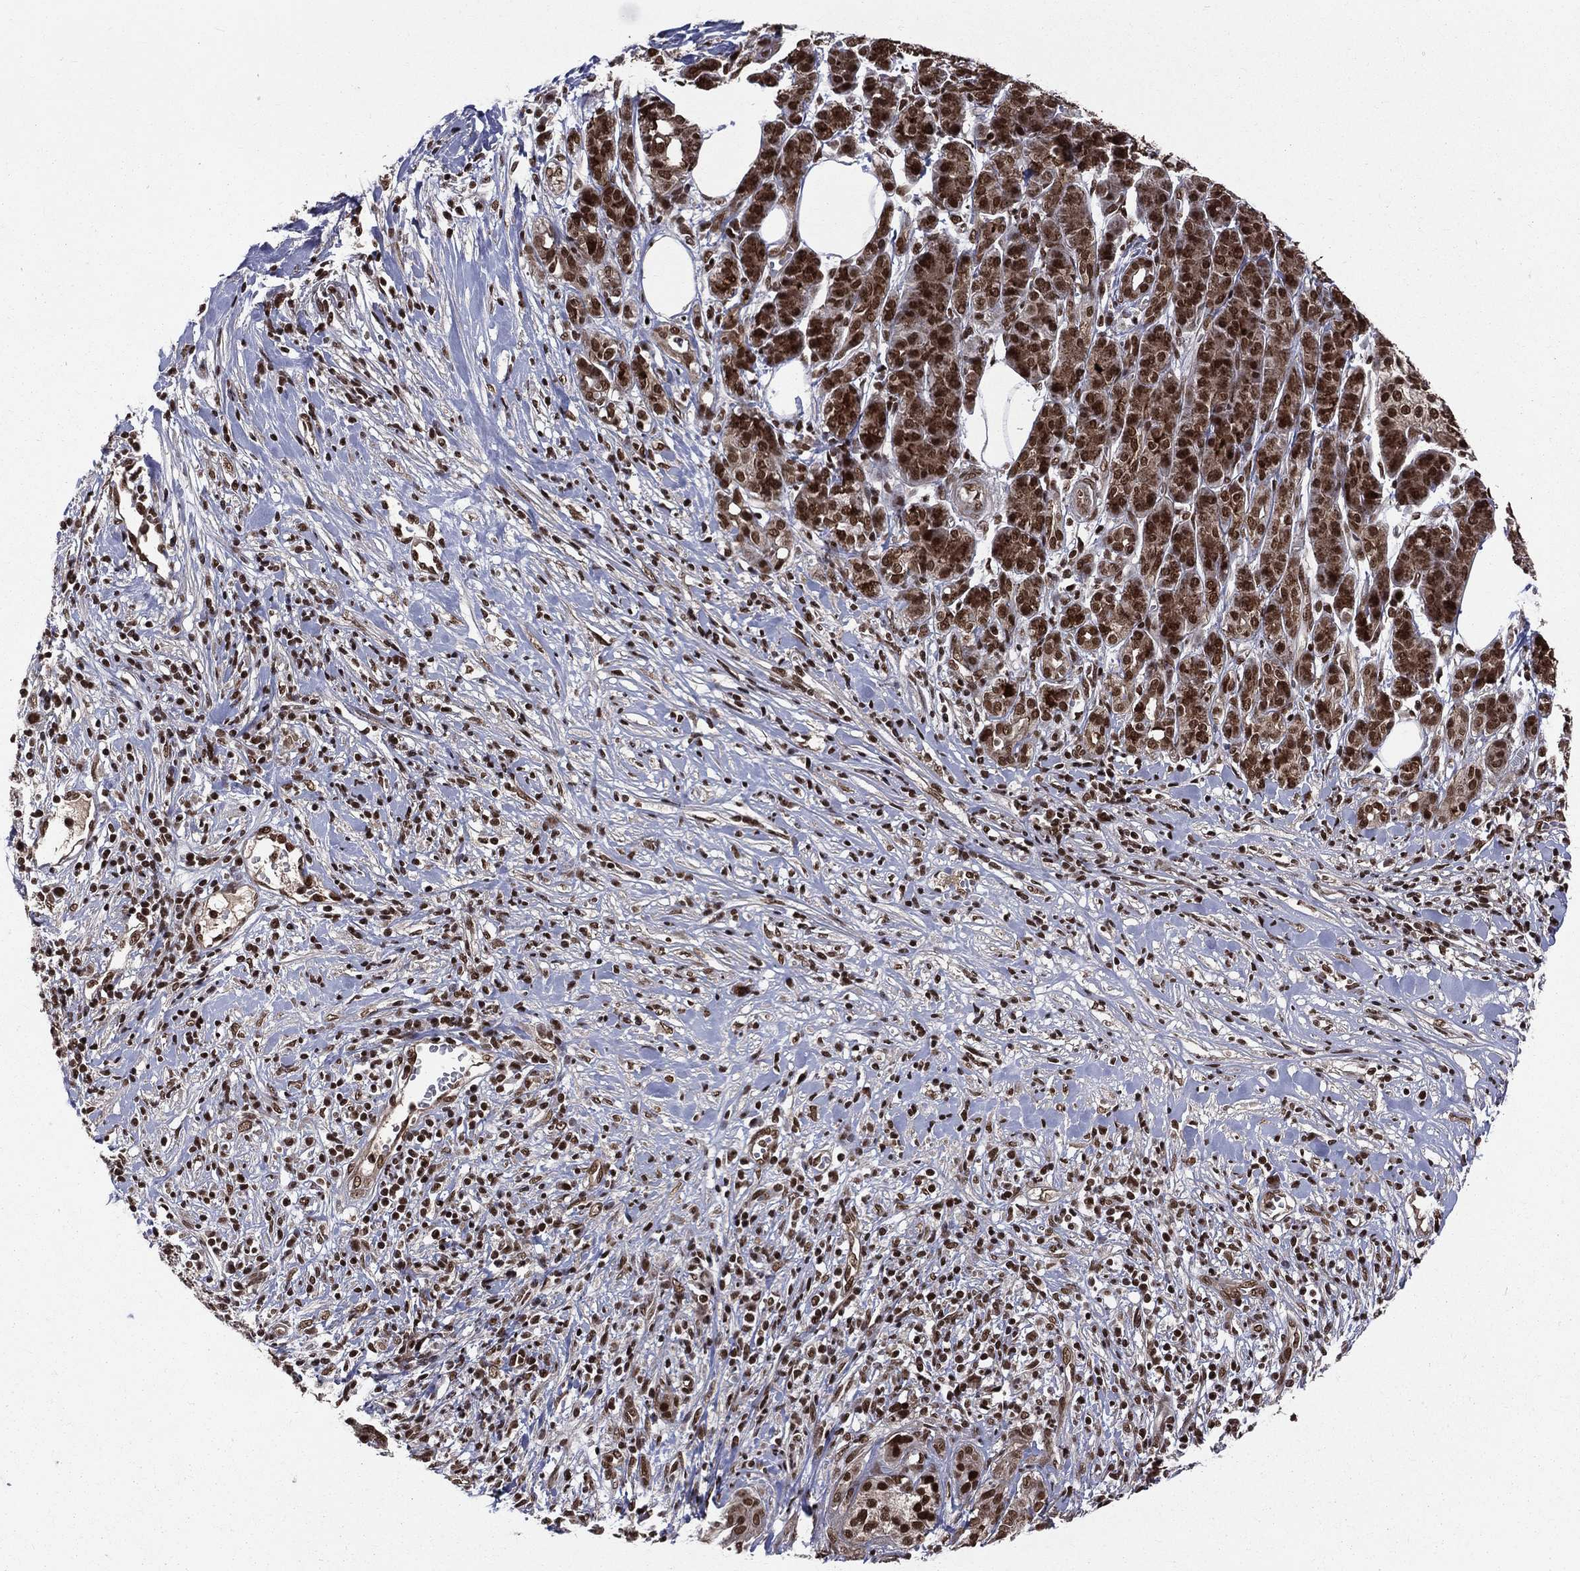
{"staining": {"intensity": "strong", "quantity": ">75%", "location": "nuclear"}, "tissue": "pancreatic cancer", "cell_type": "Tumor cells", "image_type": "cancer", "snomed": [{"axis": "morphology", "description": "Adenocarcinoma, NOS"}, {"axis": "topography", "description": "Pancreas"}], "caption": "Adenocarcinoma (pancreatic) tissue shows strong nuclear expression in approximately >75% of tumor cells", "gene": "SMC3", "patient": {"sex": "male", "age": 61}}